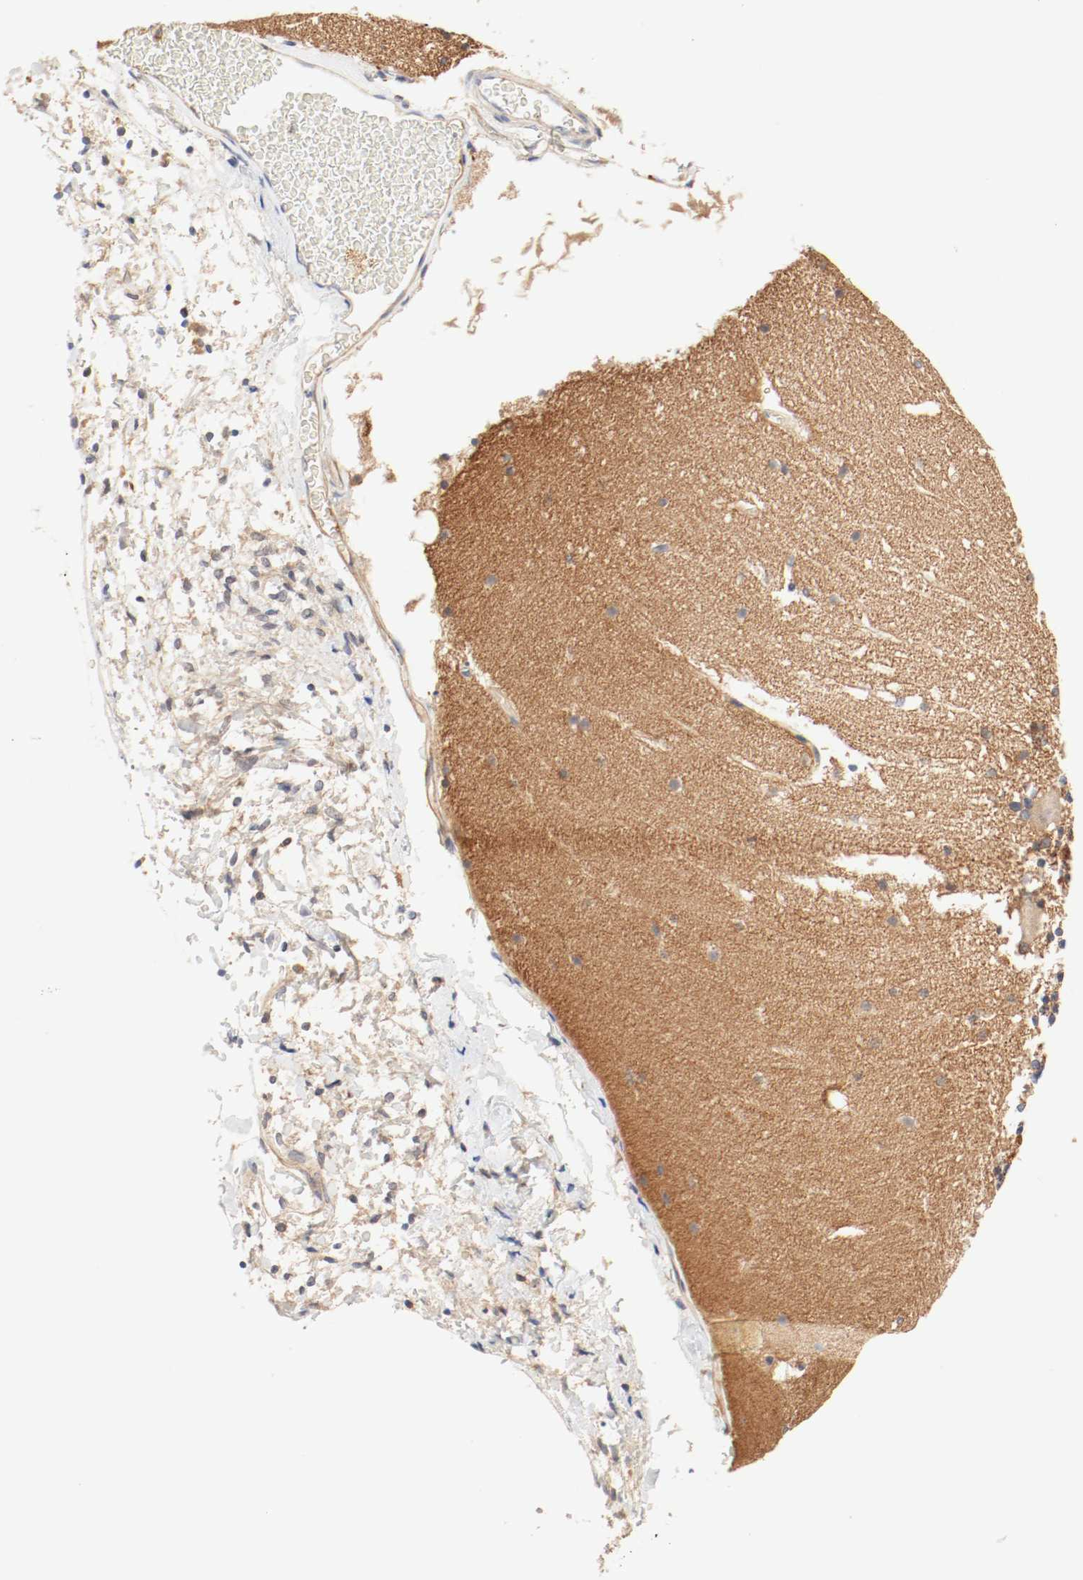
{"staining": {"intensity": "moderate", "quantity": "25%-75%", "location": "cytoplasmic/membranous"}, "tissue": "cerebellum", "cell_type": "Cells in granular layer", "image_type": "normal", "snomed": [{"axis": "morphology", "description": "Normal tissue, NOS"}, {"axis": "topography", "description": "Cerebellum"}], "caption": "DAB immunohistochemical staining of normal human cerebellum demonstrates moderate cytoplasmic/membranous protein positivity in about 25%-75% of cells in granular layer. Ihc stains the protein in brown and the nuclei are stained blue.", "gene": "GIT1", "patient": {"sex": "female", "age": 19}}